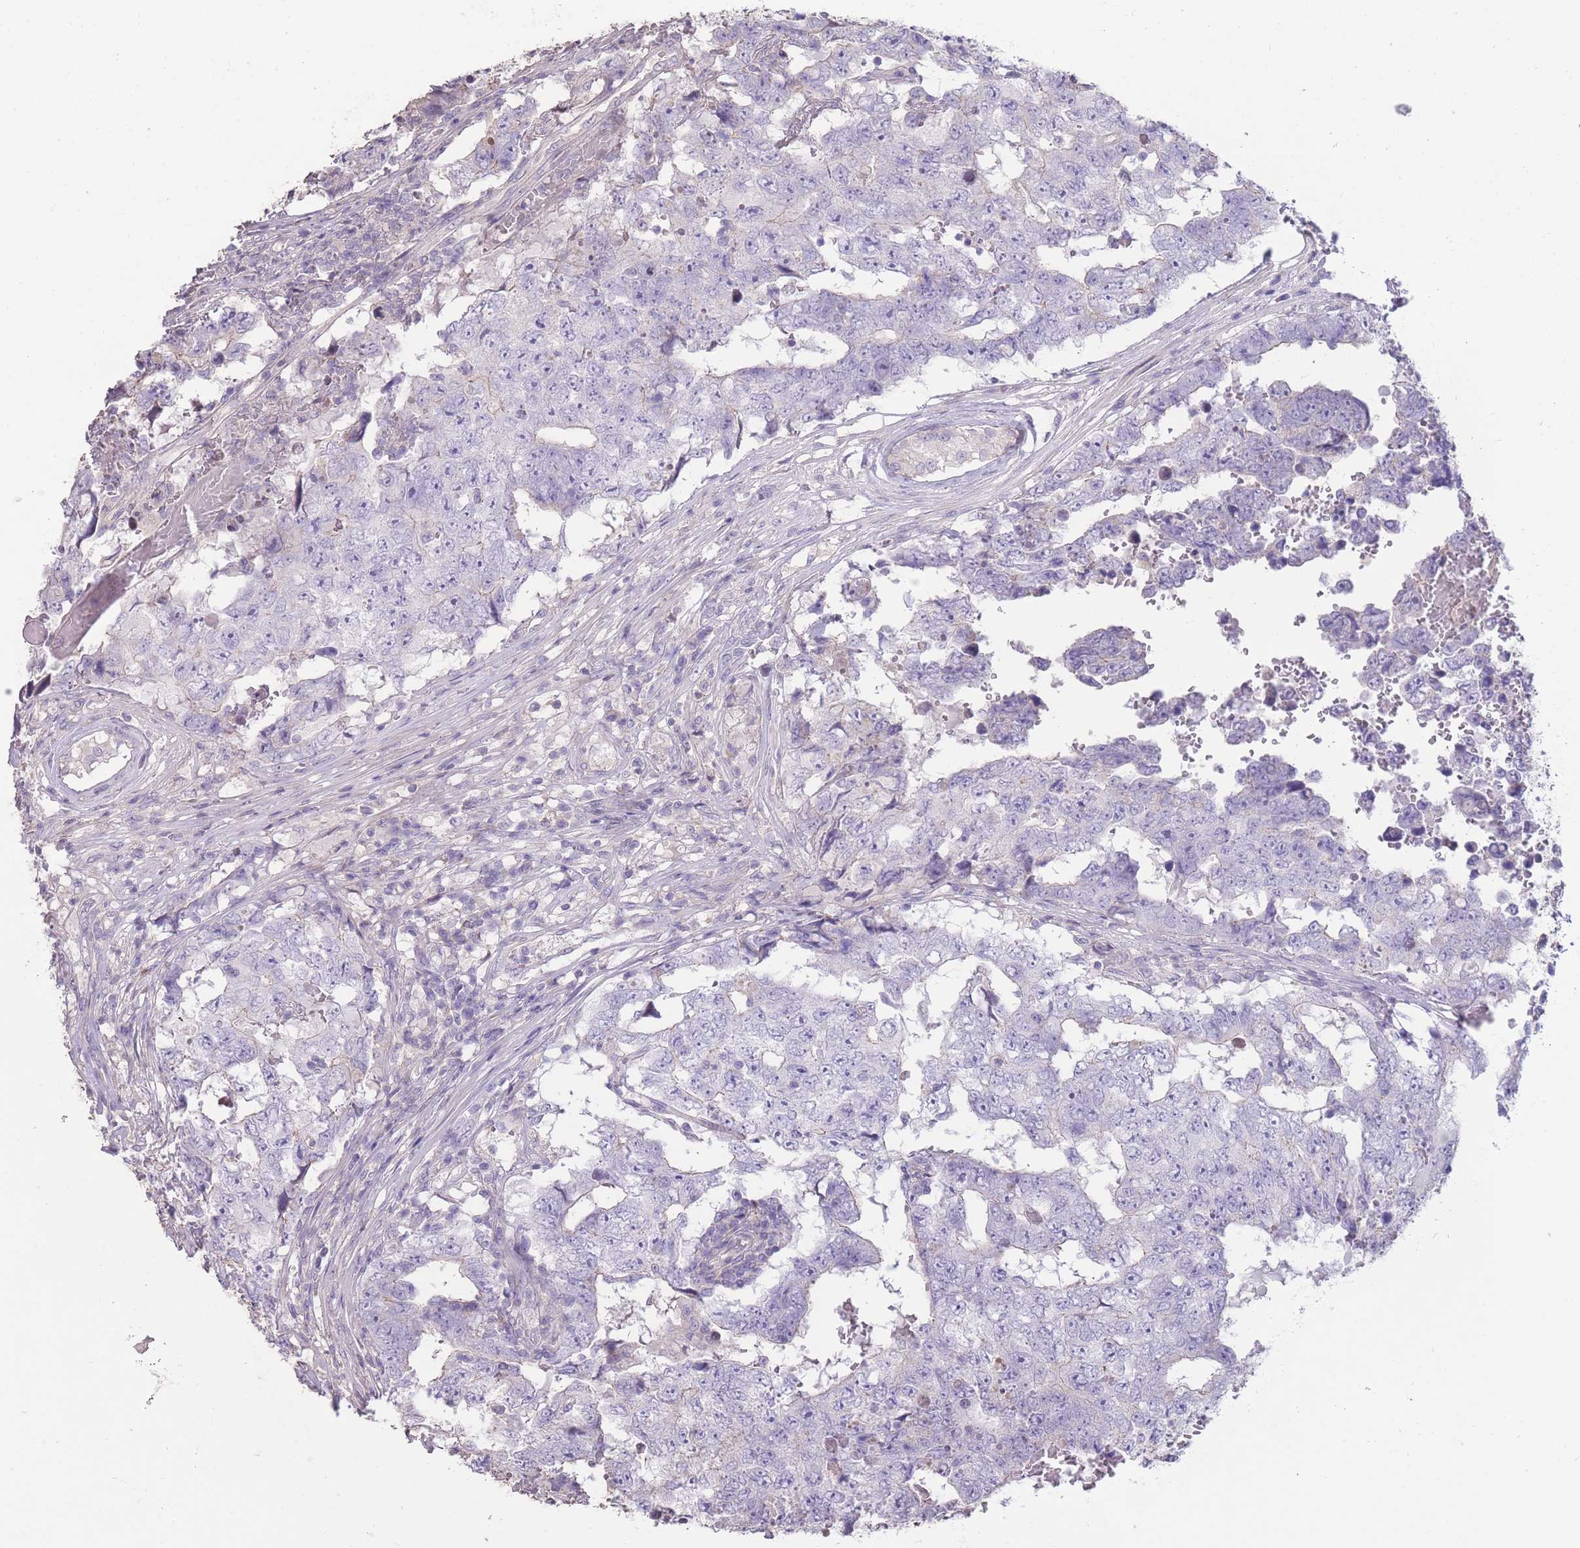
{"staining": {"intensity": "negative", "quantity": "none", "location": "none"}, "tissue": "testis cancer", "cell_type": "Tumor cells", "image_type": "cancer", "snomed": [{"axis": "morphology", "description": "Carcinoma, Embryonal, NOS"}, {"axis": "topography", "description": "Testis"}], "caption": "This is a image of immunohistochemistry (IHC) staining of testis embryonal carcinoma, which shows no expression in tumor cells.", "gene": "RSPH10B", "patient": {"sex": "male", "age": 25}}